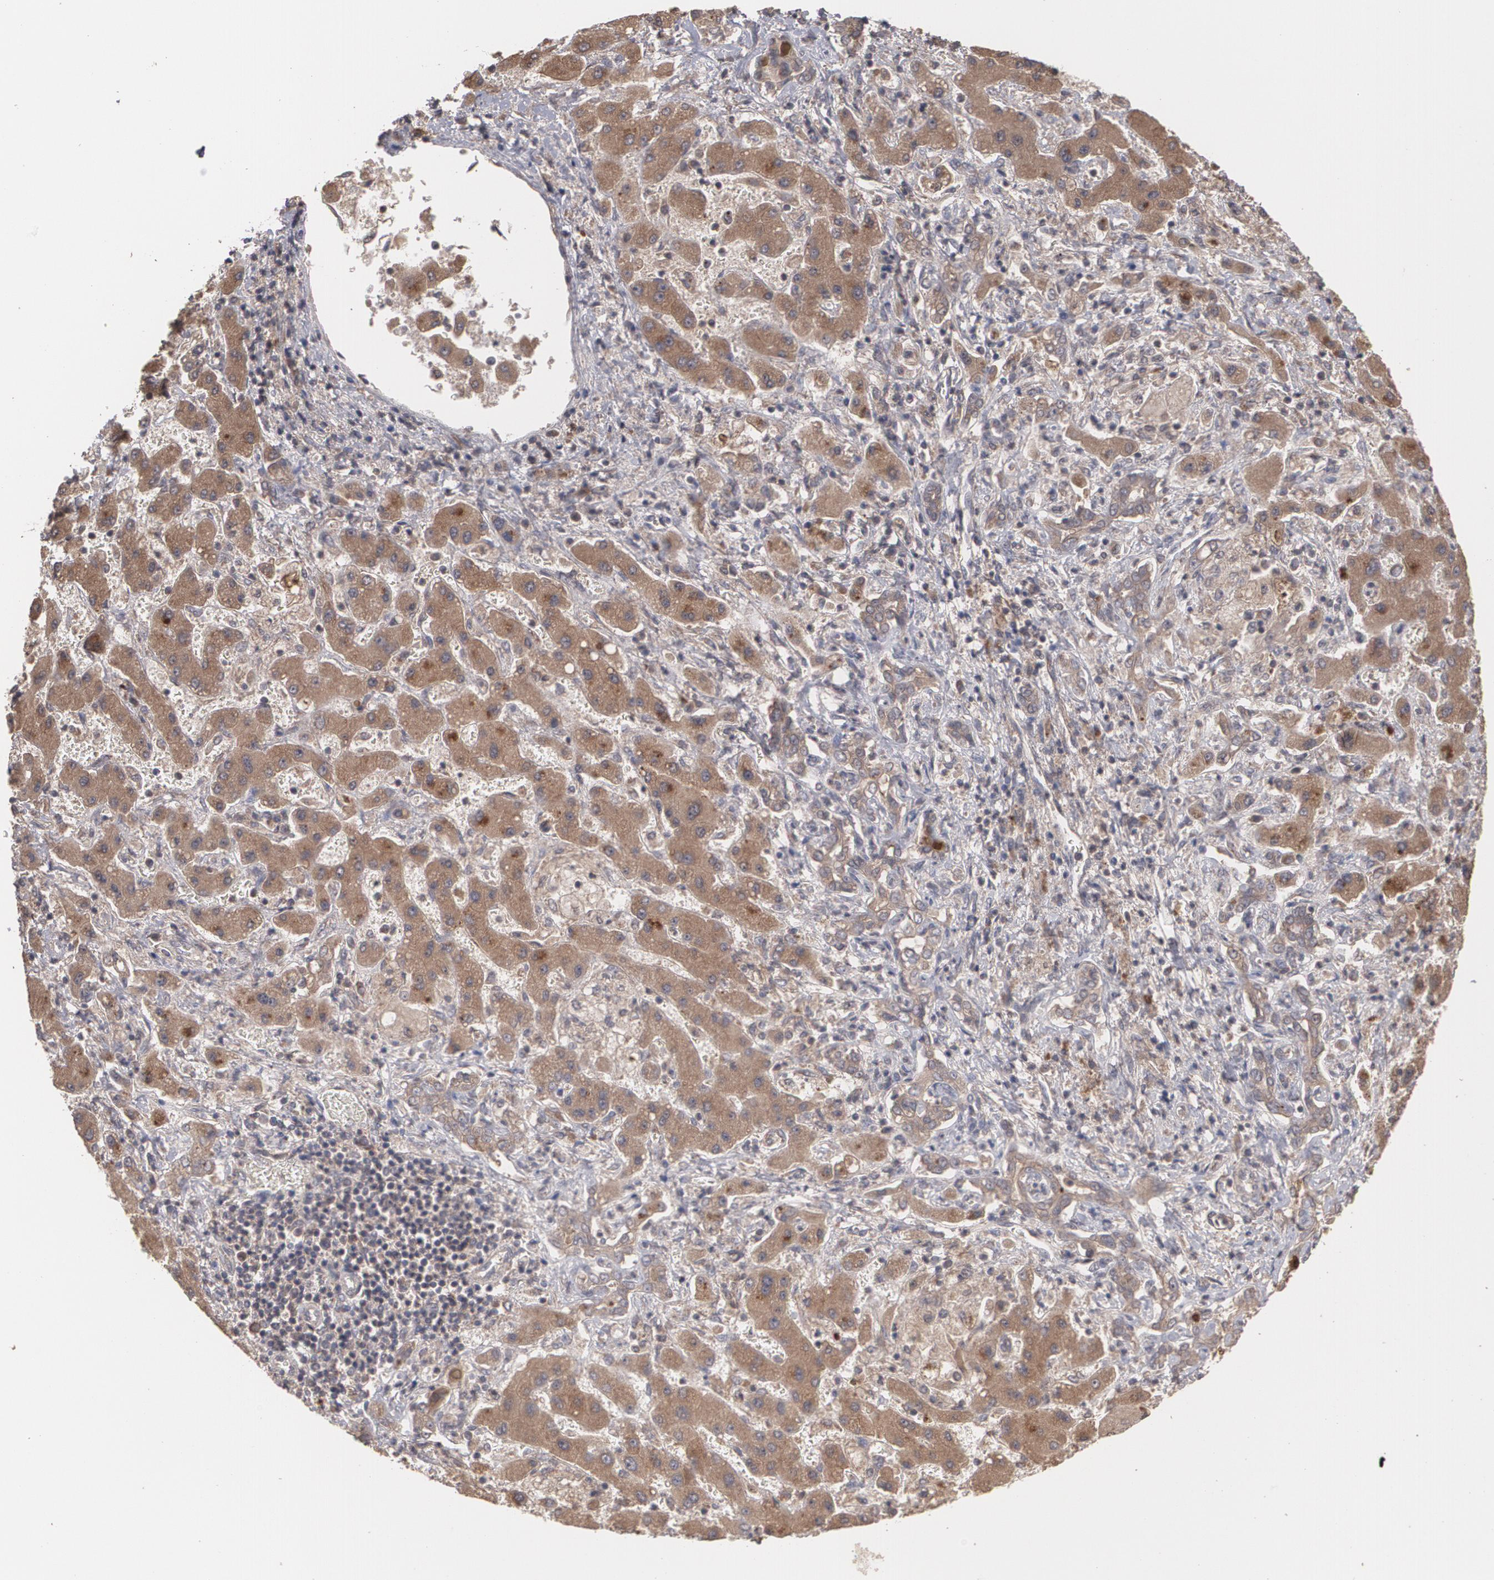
{"staining": {"intensity": "moderate", "quantity": ">75%", "location": "cytoplasmic/membranous"}, "tissue": "liver cancer", "cell_type": "Tumor cells", "image_type": "cancer", "snomed": [{"axis": "morphology", "description": "Cholangiocarcinoma"}, {"axis": "topography", "description": "Liver"}], "caption": "DAB (3,3'-diaminobenzidine) immunohistochemical staining of human cholangiocarcinoma (liver) reveals moderate cytoplasmic/membranous protein positivity in about >75% of tumor cells. Using DAB (3,3'-diaminobenzidine) (brown) and hematoxylin (blue) stains, captured at high magnification using brightfield microscopy.", "gene": "ARF6", "patient": {"sex": "male", "age": 50}}